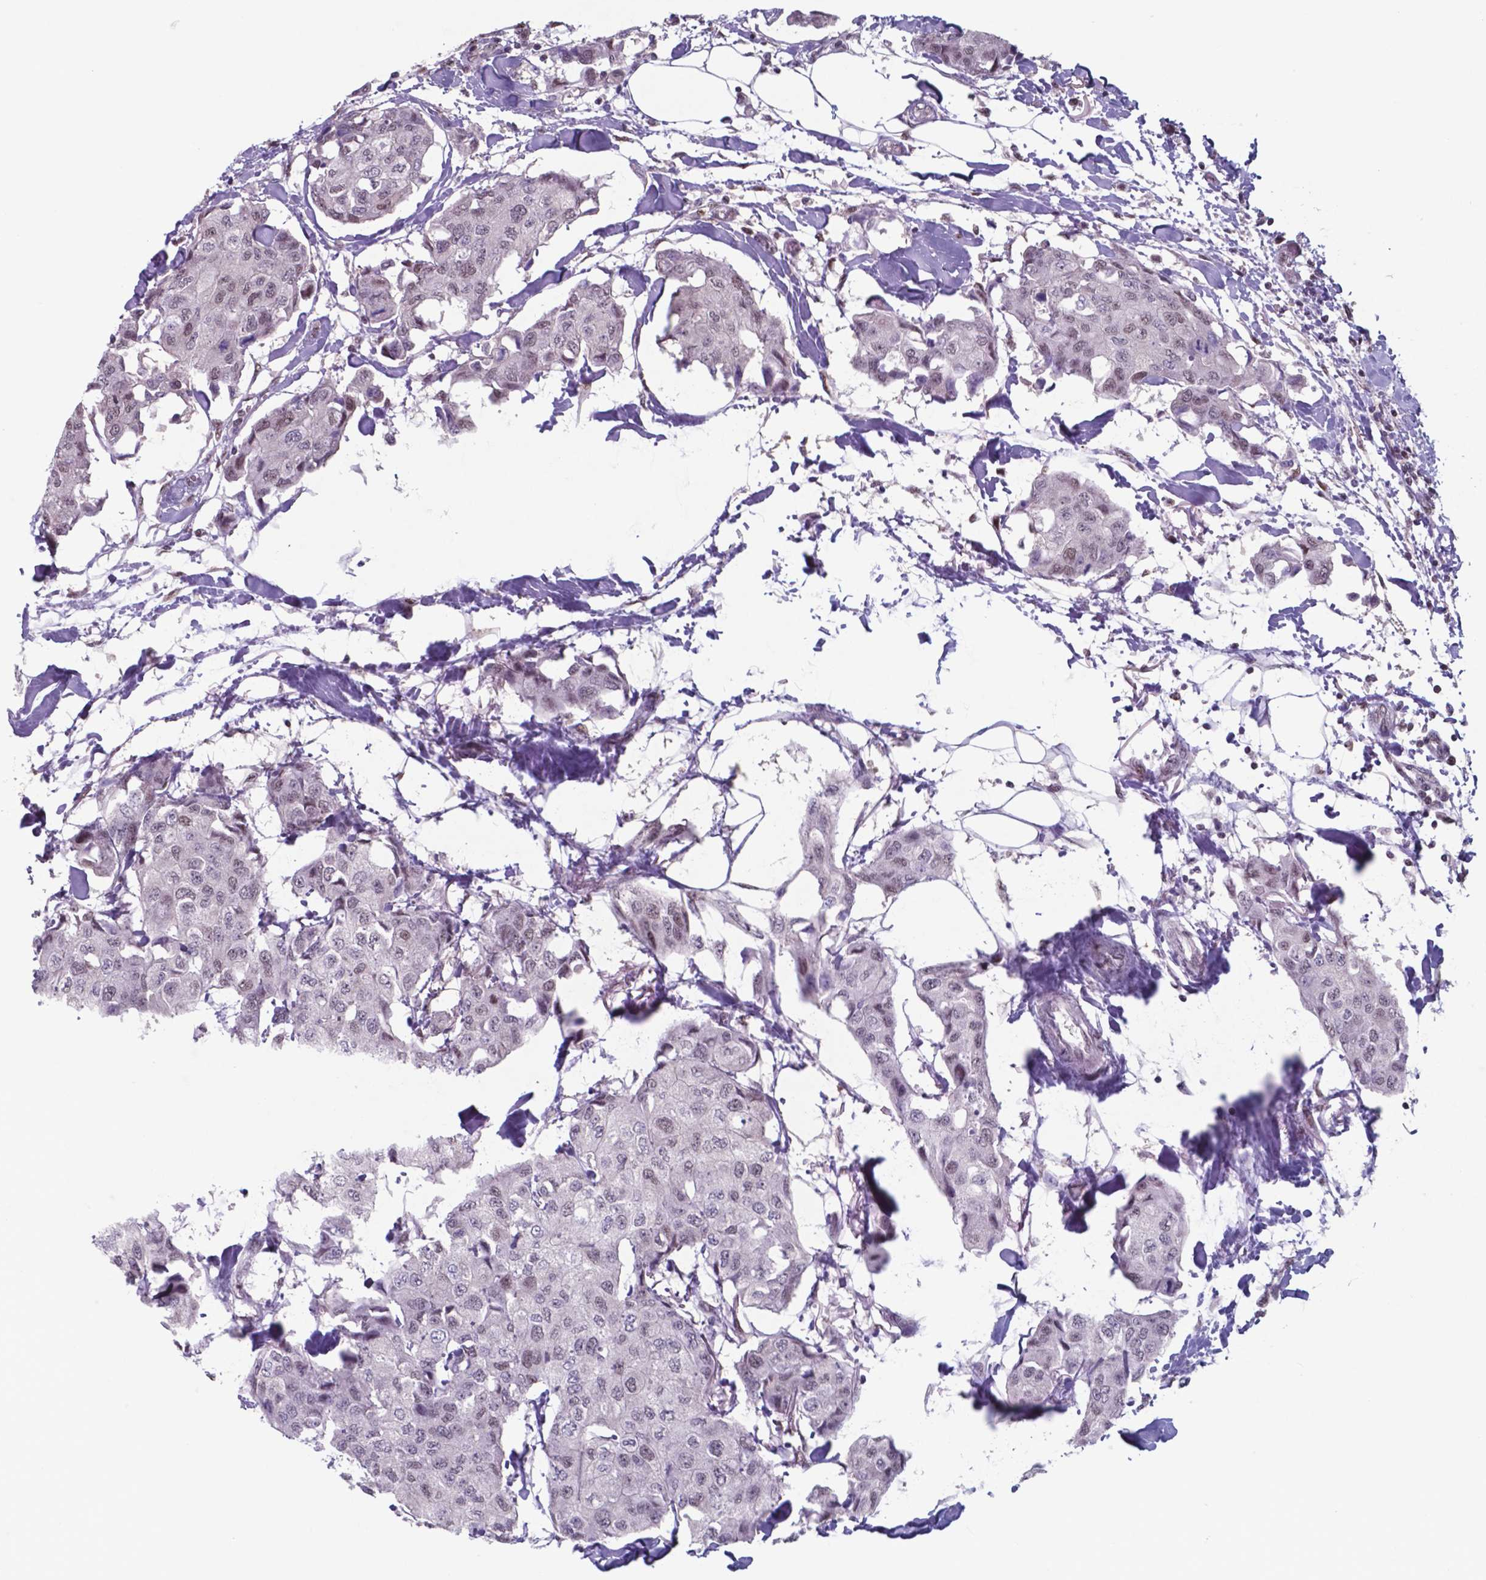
{"staining": {"intensity": "negative", "quantity": "none", "location": "none"}, "tissue": "breast cancer", "cell_type": "Tumor cells", "image_type": "cancer", "snomed": [{"axis": "morphology", "description": "Duct carcinoma"}, {"axis": "topography", "description": "Breast"}], "caption": "Immunohistochemistry (IHC) of human infiltrating ductal carcinoma (breast) reveals no positivity in tumor cells.", "gene": "UBA1", "patient": {"sex": "female", "age": 80}}